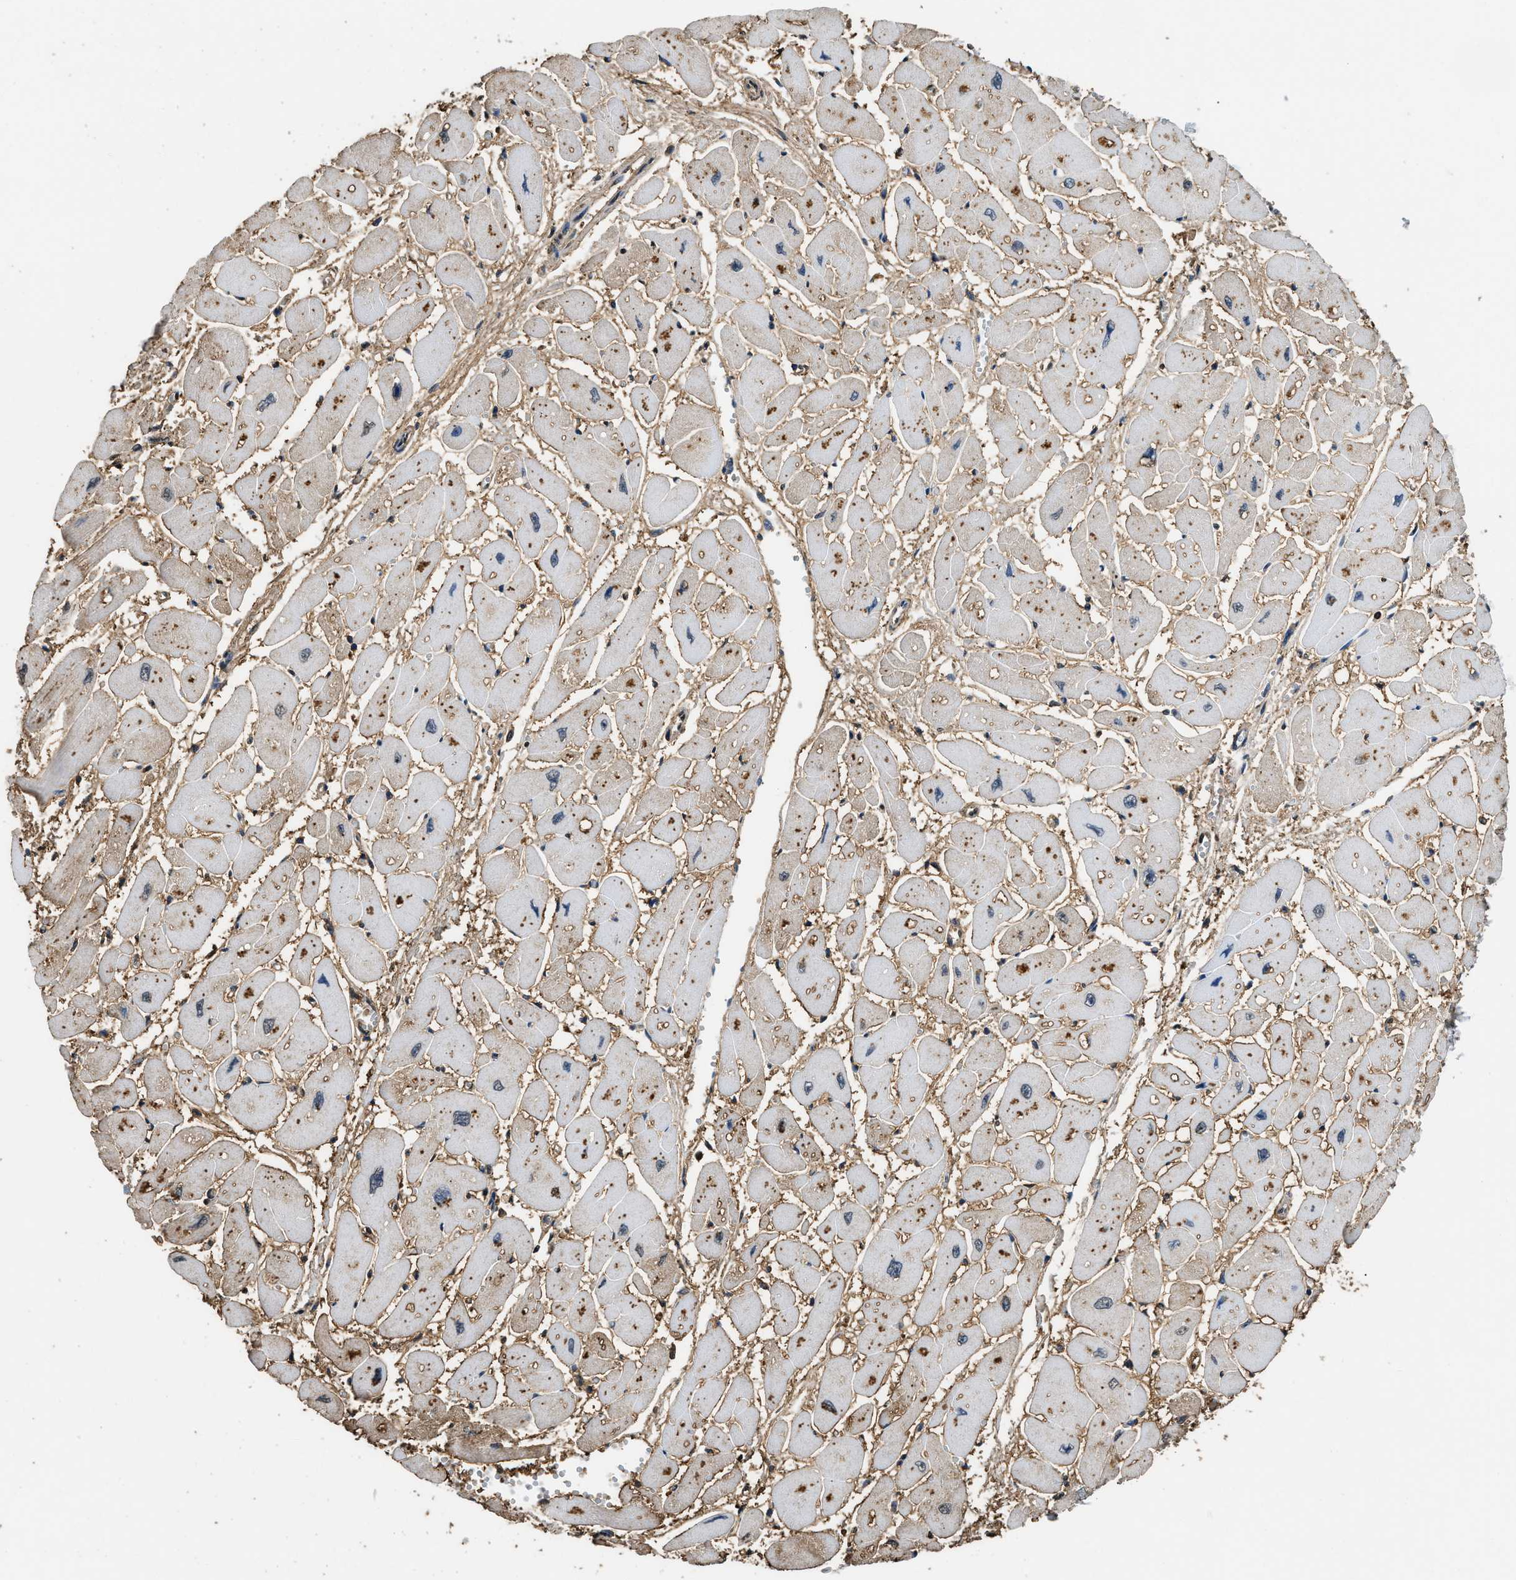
{"staining": {"intensity": "moderate", "quantity": "25%-75%", "location": "cytoplasmic/membranous,nuclear"}, "tissue": "heart muscle", "cell_type": "Cardiomyocytes", "image_type": "normal", "snomed": [{"axis": "morphology", "description": "Normal tissue, NOS"}, {"axis": "topography", "description": "Heart"}], "caption": "A brown stain shows moderate cytoplasmic/membranous,nuclear staining of a protein in cardiomyocytes of benign heart muscle.", "gene": "GAPDH", "patient": {"sex": "female", "age": 54}}